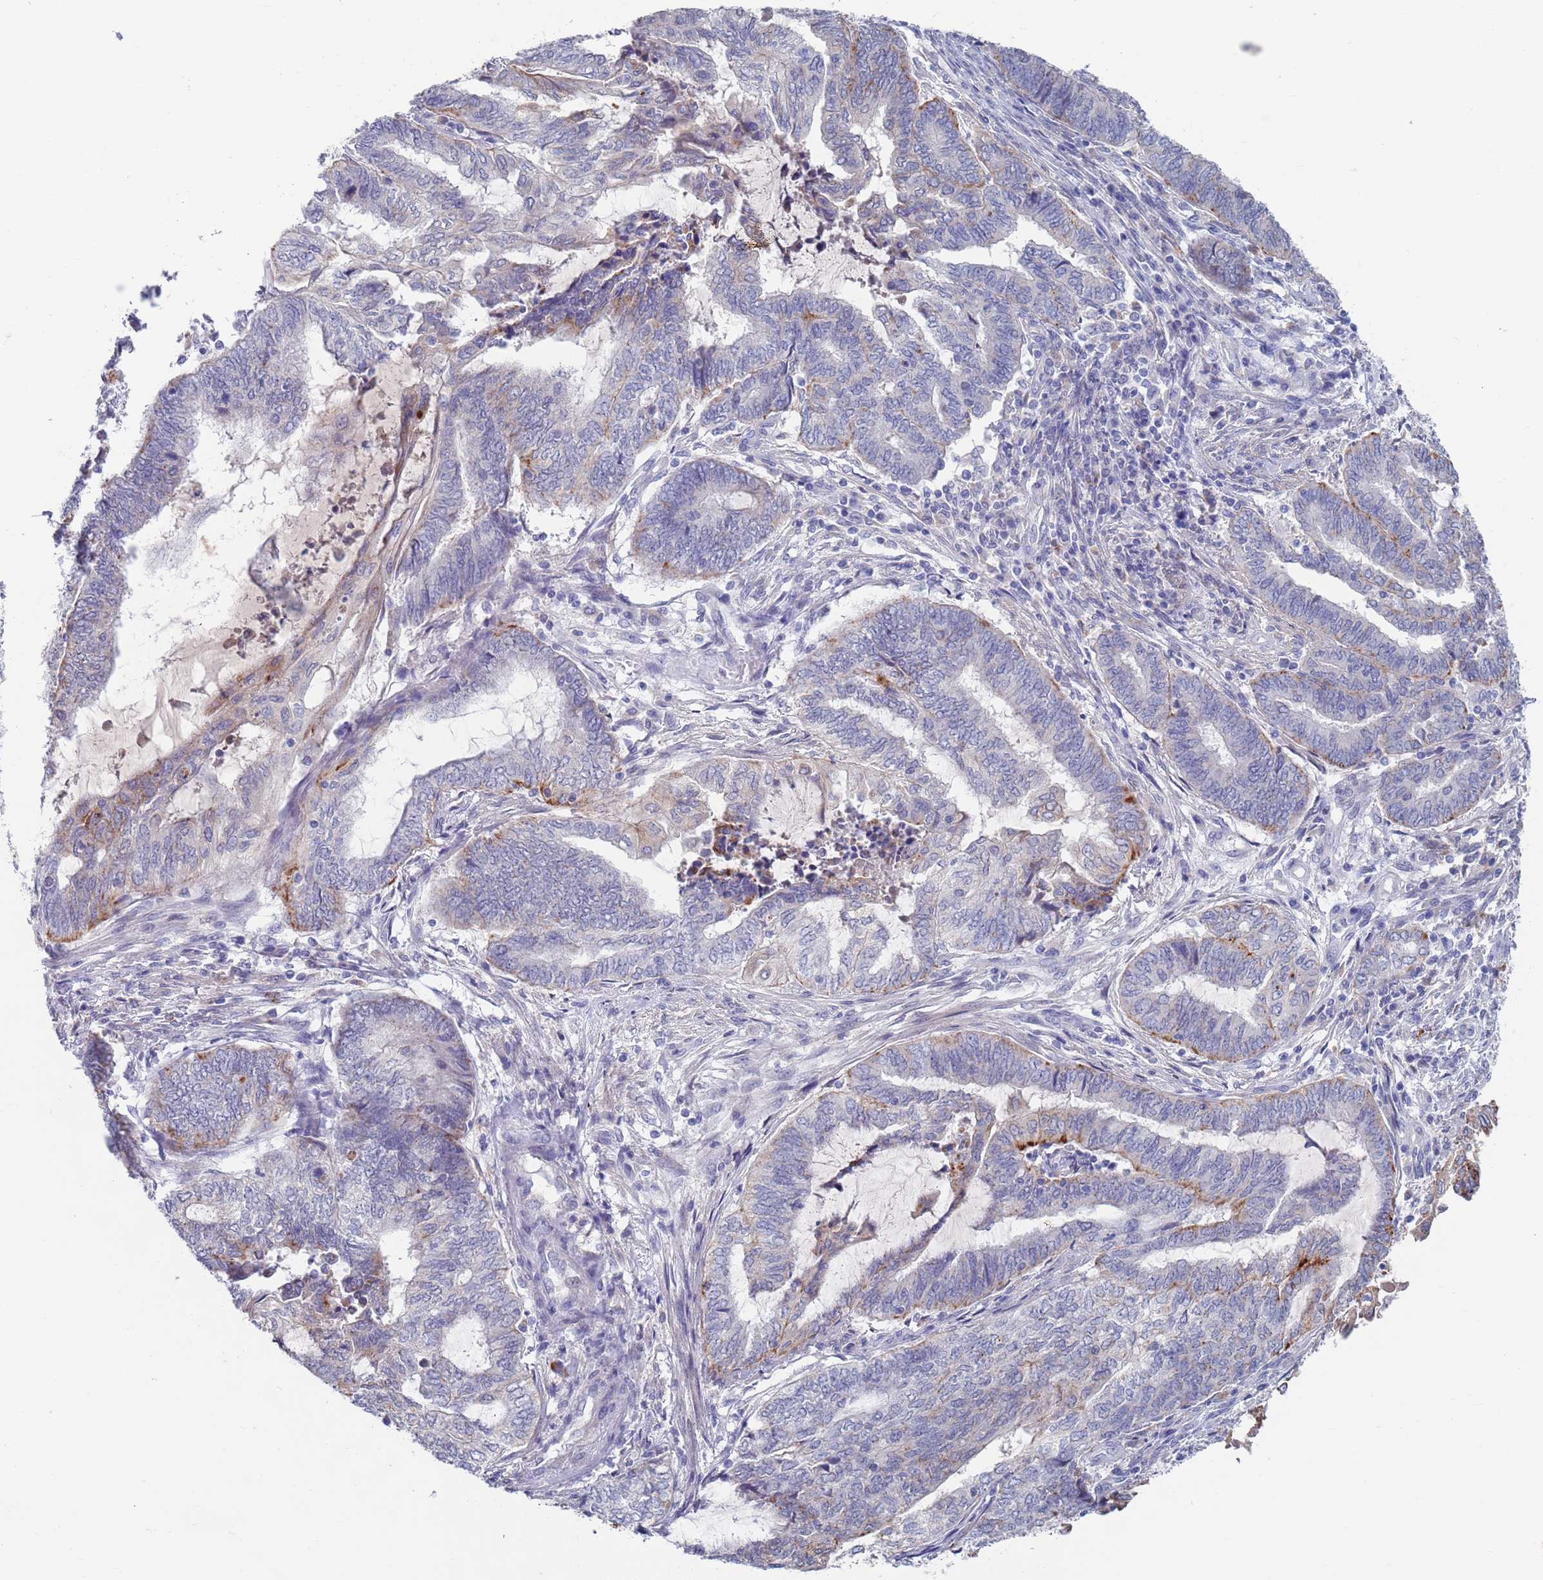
{"staining": {"intensity": "negative", "quantity": "none", "location": "none"}, "tissue": "endometrial cancer", "cell_type": "Tumor cells", "image_type": "cancer", "snomed": [{"axis": "morphology", "description": "Adenocarcinoma, NOS"}, {"axis": "topography", "description": "Uterus"}, {"axis": "topography", "description": "Endometrium"}], "caption": "Image shows no significant protein staining in tumor cells of adenocarcinoma (endometrial).", "gene": "FUCA1", "patient": {"sex": "female", "age": 70}}